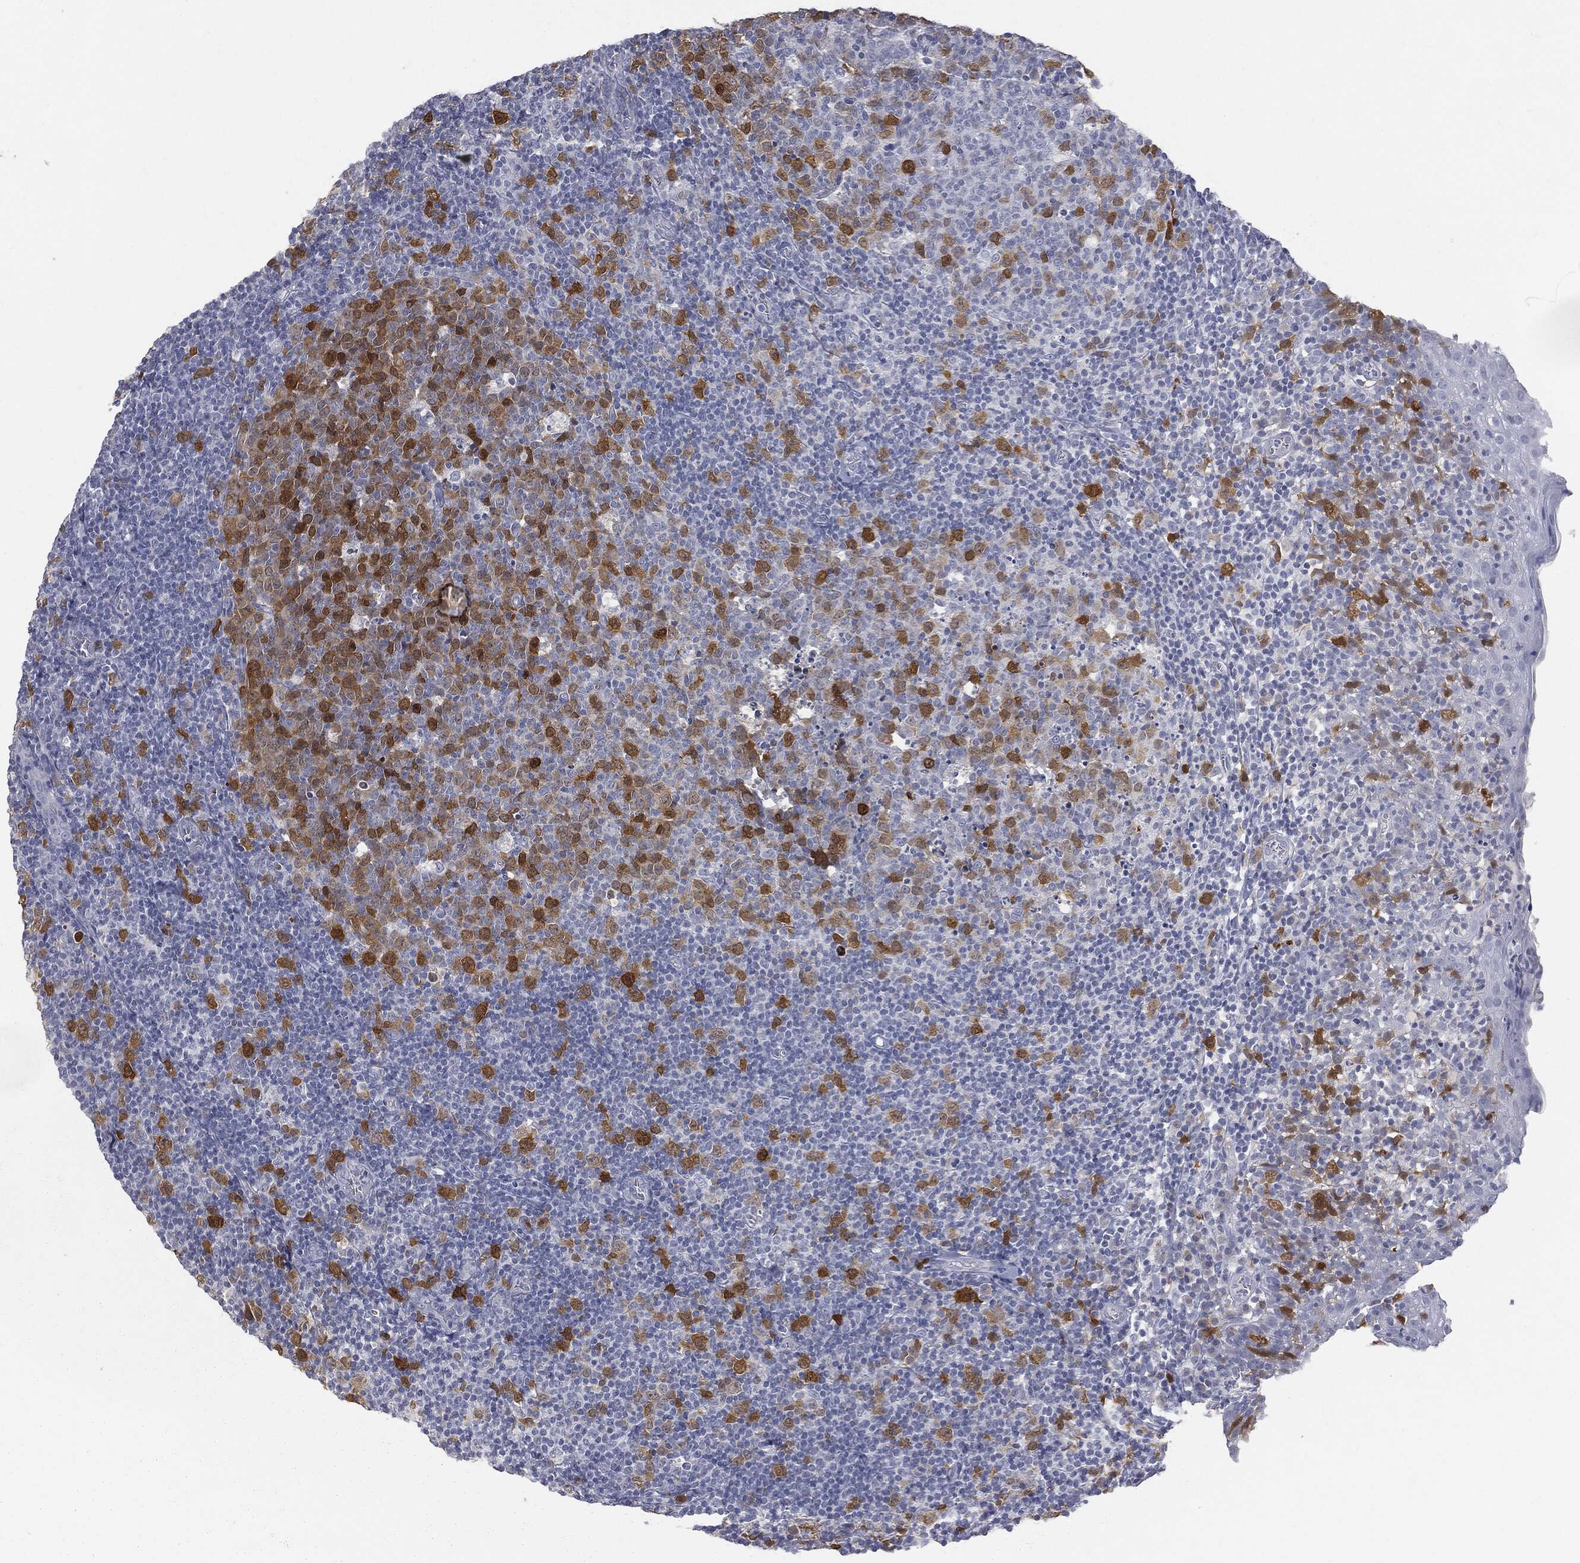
{"staining": {"intensity": "strong", "quantity": "25%-75%", "location": "cytoplasmic/membranous"}, "tissue": "tonsil", "cell_type": "Germinal center cells", "image_type": "normal", "snomed": [{"axis": "morphology", "description": "Normal tissue, NOS"}, {"axis": "topography", "description": "Tonsil"}], "caption": "Immunohistochemical staining of normal human tonsil shows 25%-75% levels of strong cytoplasmic/membranous protein positivity in about 25%-75% of germinal center cells. (Brightfield microscopy of DAB IHC at high magnification).", "gene": "UBE2C", "patient": {"sex": "female", "age": 5}}